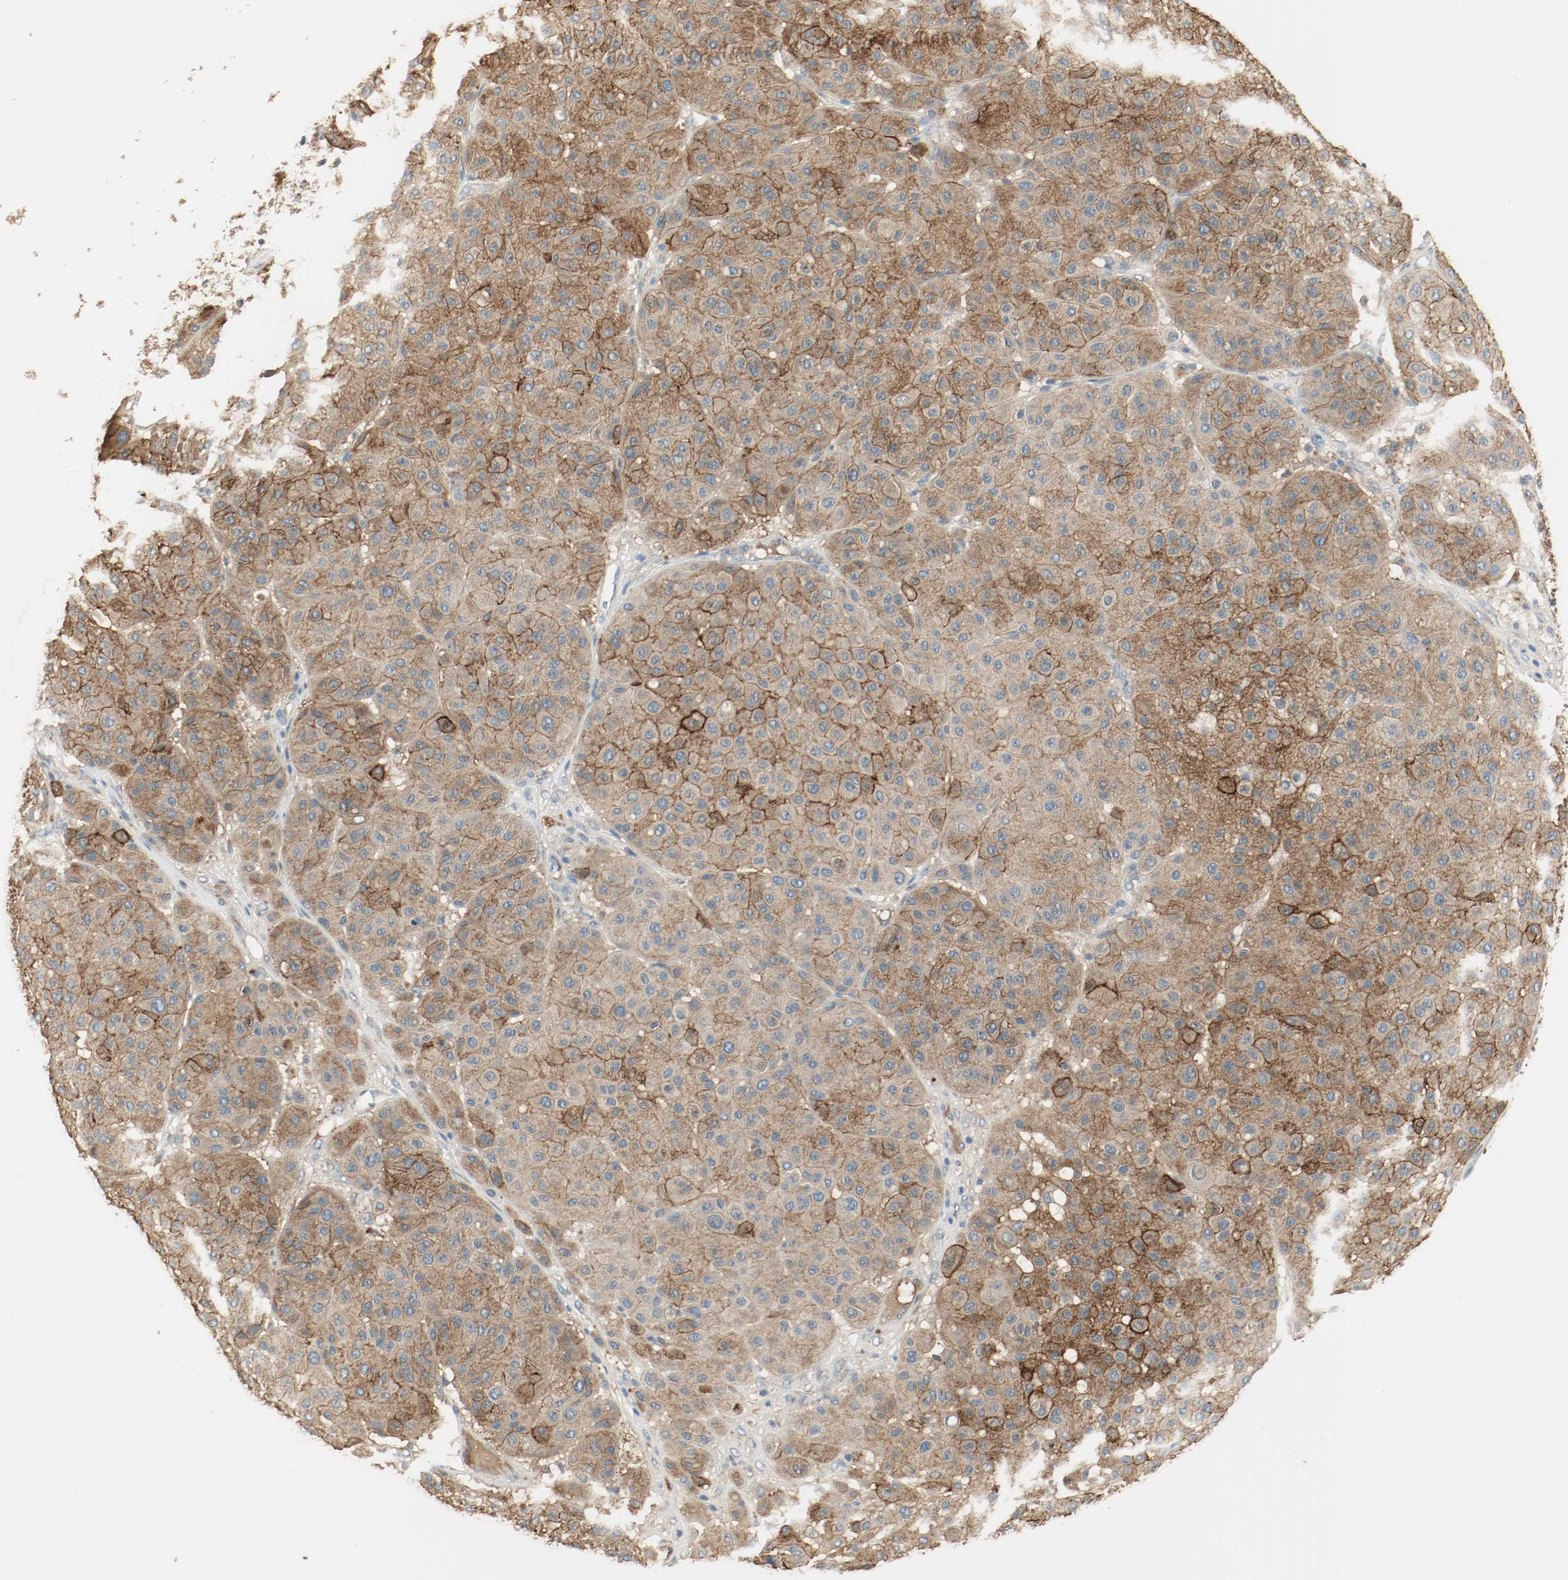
{"staining": {"intensity": "moderate", "quantity": ">75%", "location": "cytoplasmic/membranous"}, "tissue": "melanoma", "cell_type": "Tumor cells", "image_type": "cancer", "snomed": [{"axis": "morphology", "description": "Normal tissue, NOS"}, {"axis": "morphology", "description": "Malignant melanoma, Metastatic site"}, {"axis": "topography", "description": "Skin"}], "caption": "This histopathology image exhibits IHC staining of malignant melanoma (metastatic site), with medium moderate cytoplasmic/membranous staining in approximately >75% of tumor cells.", "gene": "MELTF", "patient": {"sex": "male", "age": 41}}